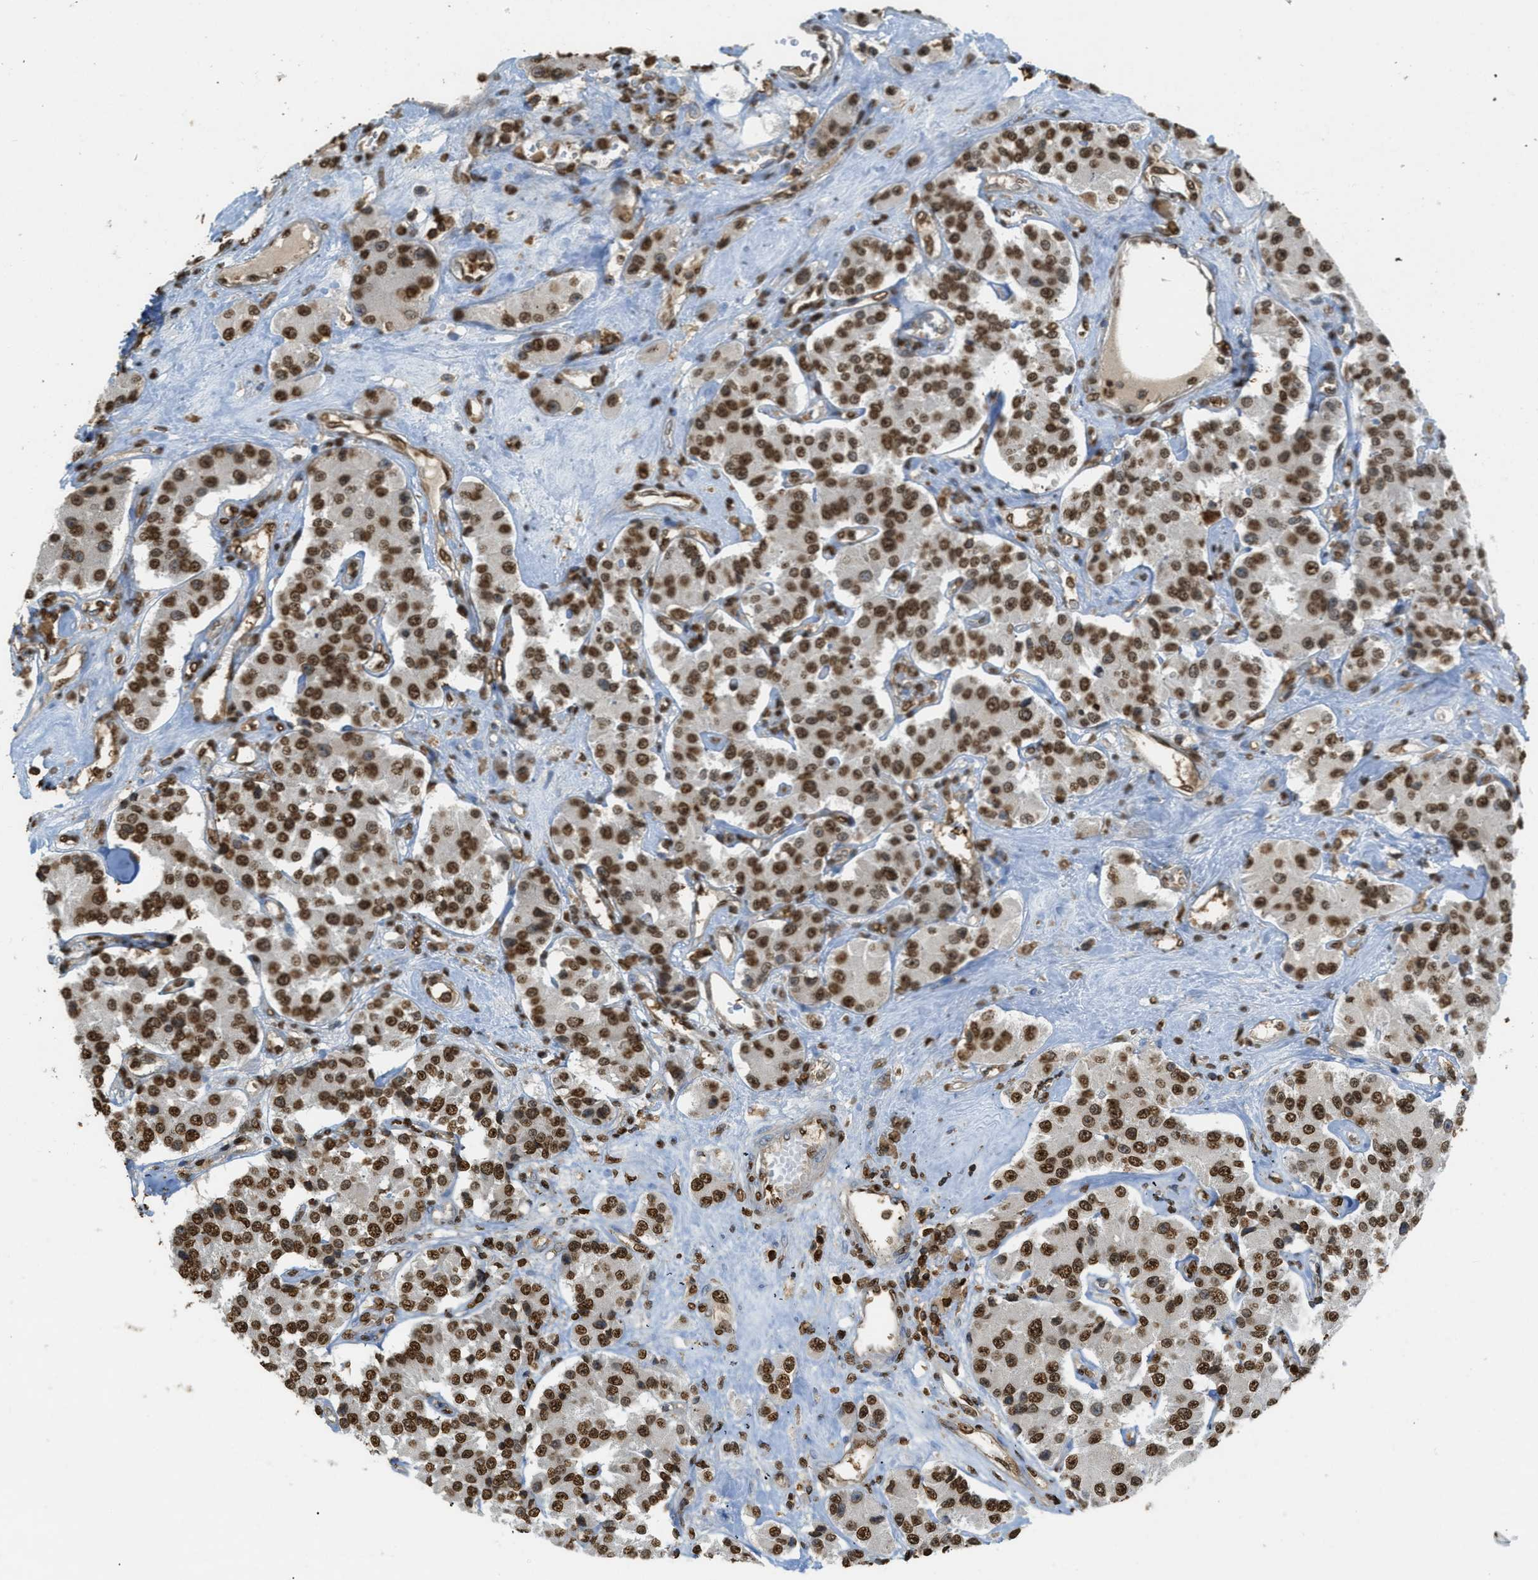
{"staining": {"intensity": "strong", "quantity": ">75%", "location": "nuclear"}, "tissue": "carcinoid", "cell_type": "Tumor cells", "image_type": "cancer", "snomed": [{"axis": "morphology", "description": "Carcinoid, malignant, NOS"}, {"axis": "topography", "description": "Pancreas"}], "caption": "Immunohistochemical staining of carcinoid (malignant) shows high levels of strong nuclear protein staining in about >75% of tumor cells. Nuclei are stained in blue.", "gene": "NR5A2", "patient": {"sex": "male", "age": 41}}